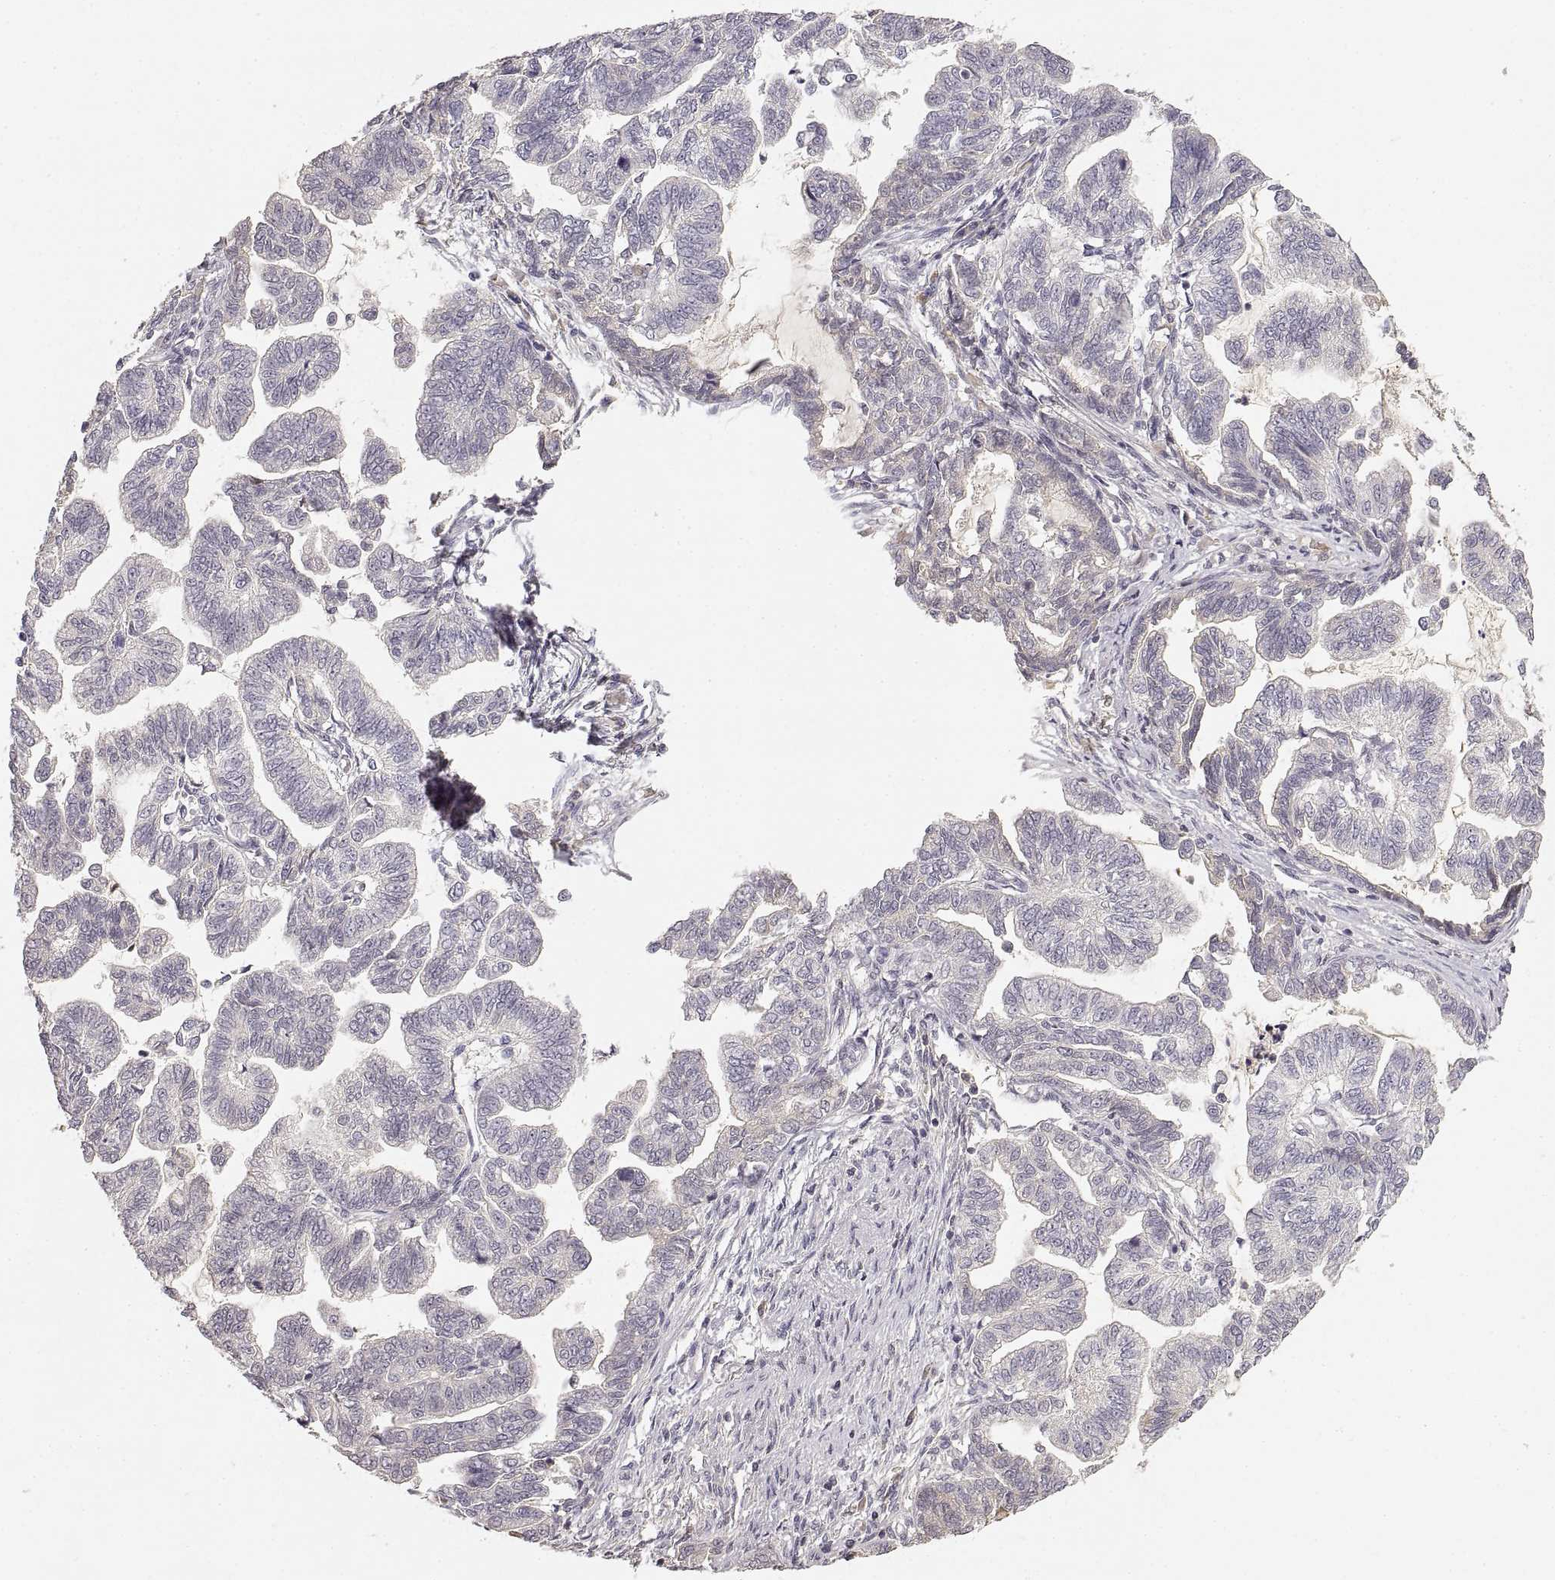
{"staining": {"intensity": "negative", "quantity": "none", "location": "none"}, "tissue": "stomach cancer", "cell_type": "Tumor cells", "image_type": "cancer", "snomed": [{"axis": "morphology", "description": "Adenocarcinoma, NOS"}, {"axis": "topography", "description": "Stomach"}], "caption": "This is an immunohistochemistry micrograph of stomach cancer (adenocarcinoma). There is no expression in tumor cells.", "gene": "RUNDC3A", "patient": {"sex": "male", "age": 83}}